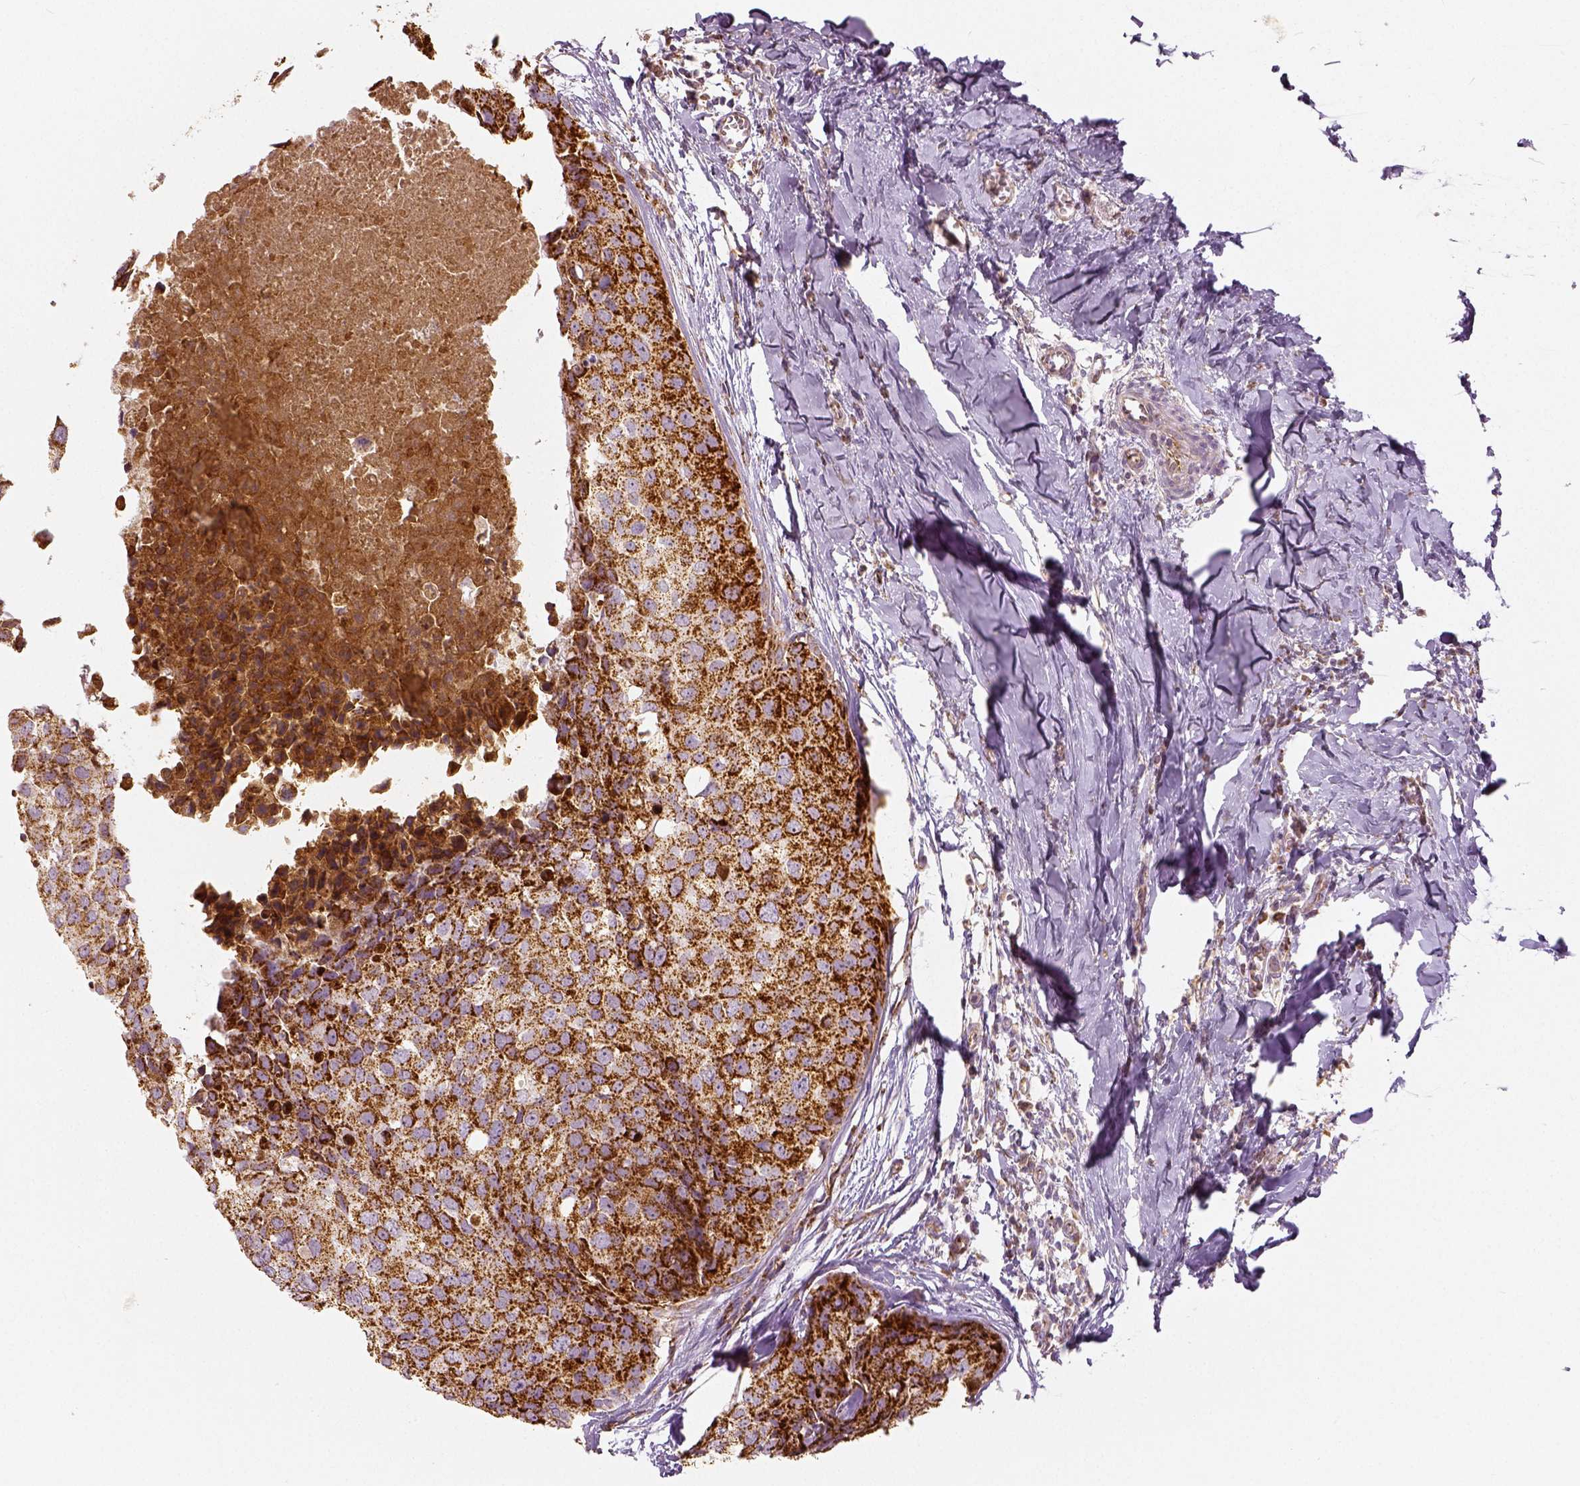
{"staining": {"intensity": "strong", "quantity": ">75%", "location": "cytoplasmic/membranous"}, "tissue": "breast cancer", "cell_type": "Tumor cells", "image_type": "cancer", "snomed": [{"axis": "morphology", "description": "Duct carcinoma"}, {"axis": "topography", "description": "Breast"}], "caption": "Breast cancer stained with a protein marker demonstrates strong staining in tumor cells.", "gene": "PGAM5", "patient": {"sex": "female", "age": 38}}